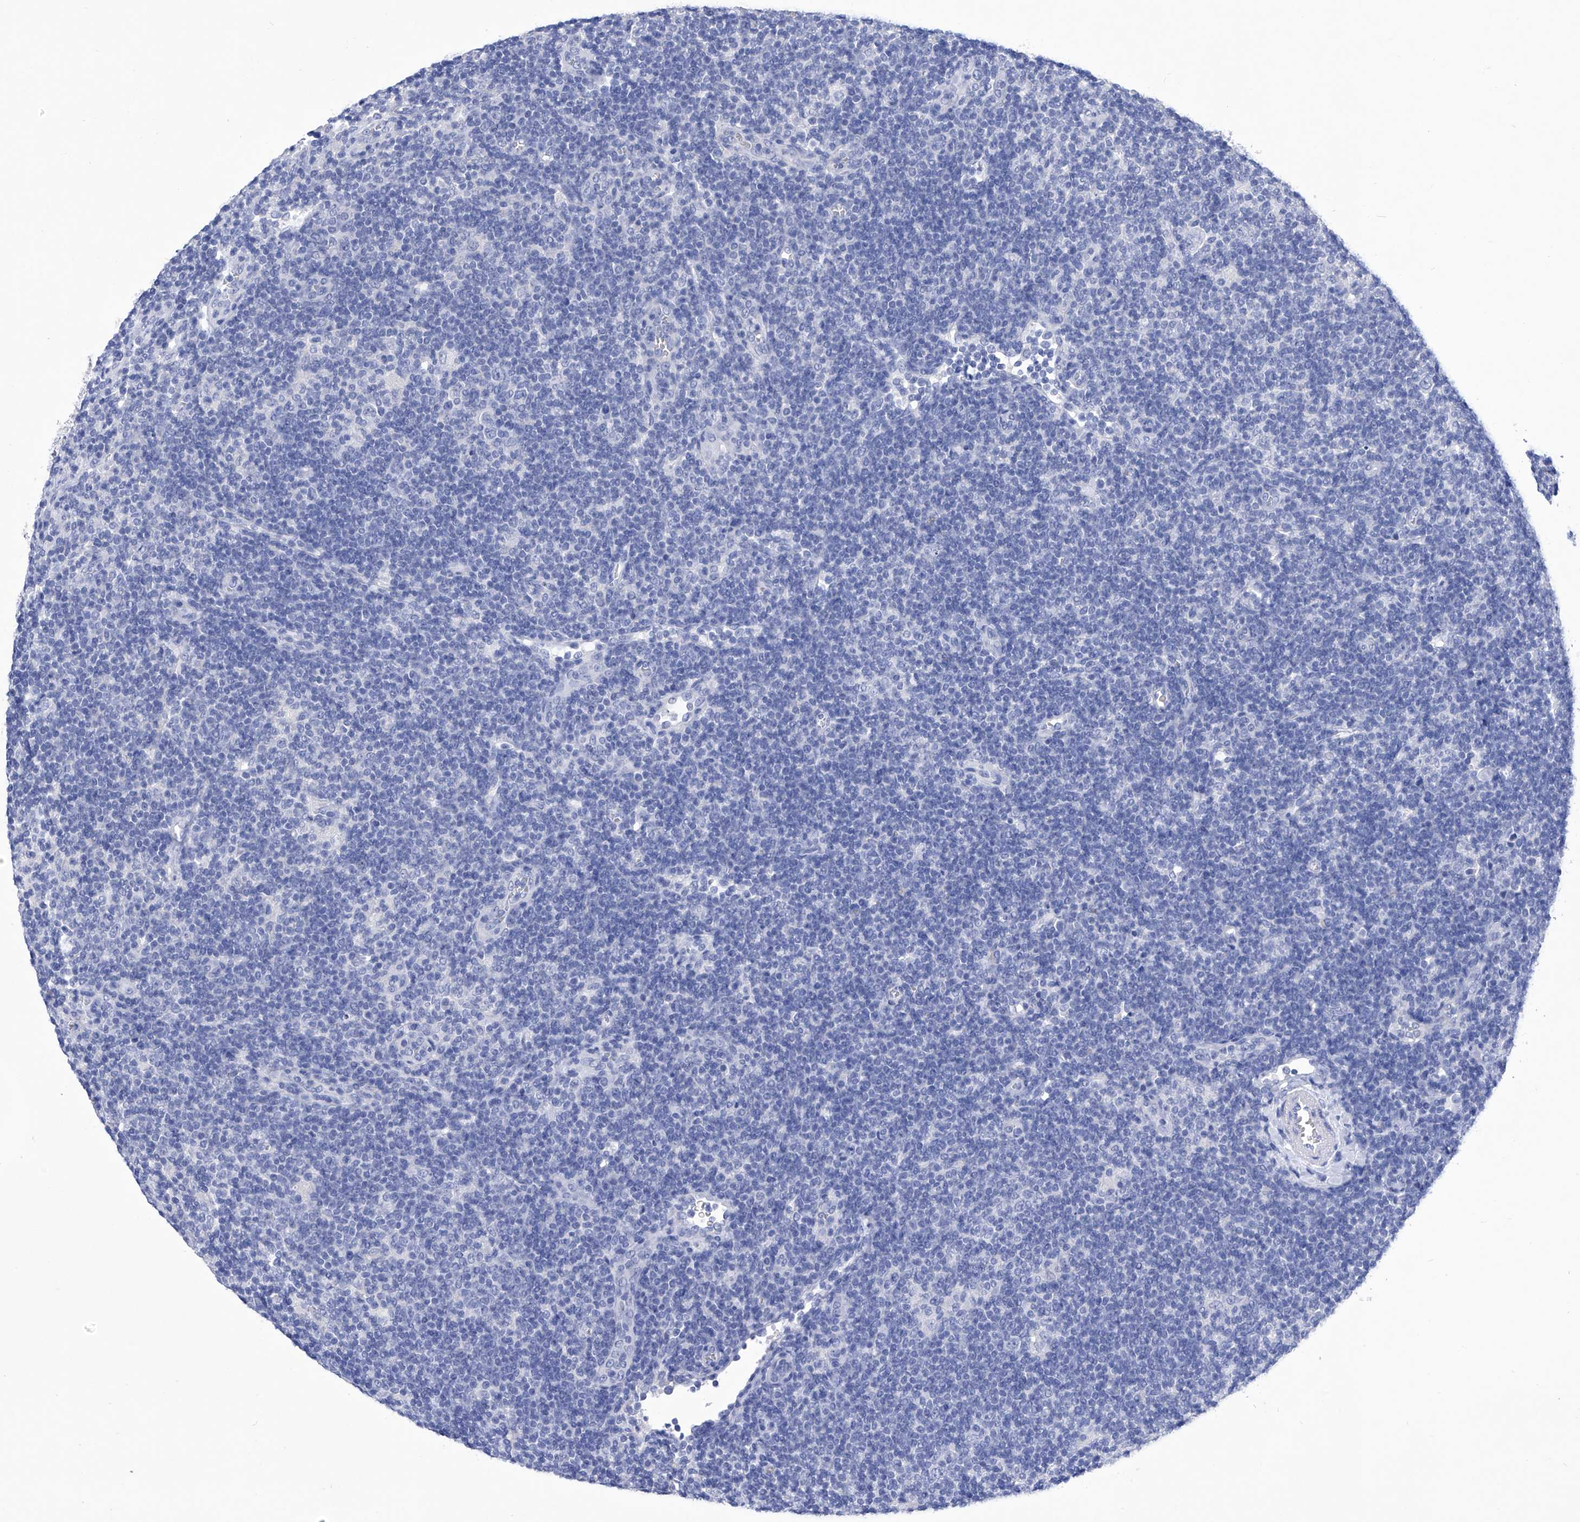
{"staining": {"intensity": "negative", "quantity": "none", "location": "none"}, "tissue": "lymphoma", "cell_type": "Tumor cells", "image_type": "cancer", "snomed": [{"axis": "morphology", "description": "Hodgkin's disease, NOS"}, {"axis": "topography", "description": "Lymph node"}], "caption": "Hodgkin's disease was stained to show a protein in brown. There is no significant staining in tumor cells. (DAB immunohistochemistry visualized using brightfield microscopy, high magnification).", "gene": "IFNL2", "patient": {"sex": "female", "age": 57}}